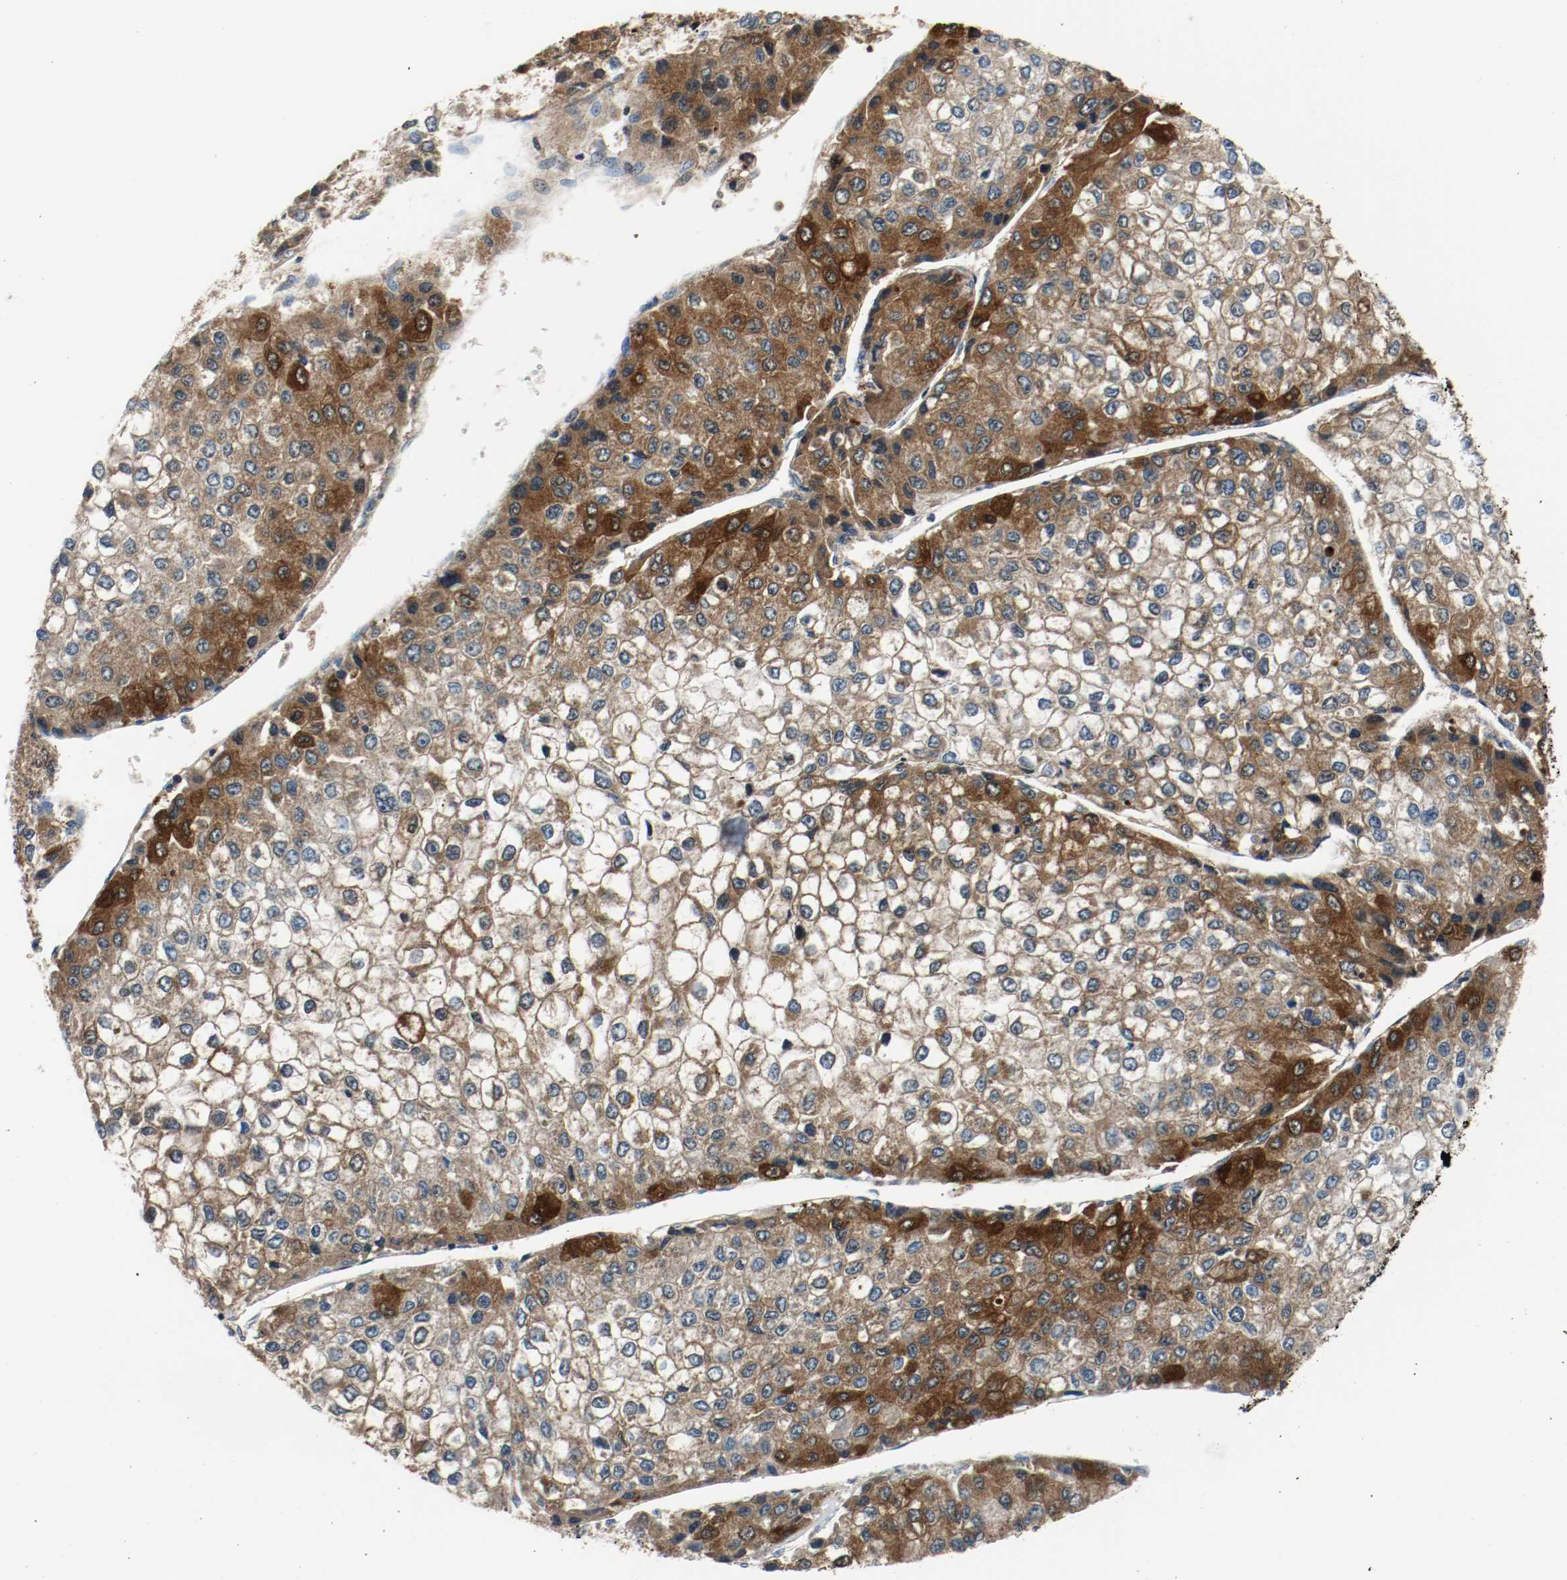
{"staining": {"intensity": "strong", "quantity": ">75%", "location": "cytoplasmic/membranous"}, "tissue": "liver cancer", "cell_type": "Tumor cells", "image_type": "cancer", "snomed": [{"axis": "morphology", "description": "Carcinoma, Hepatocellular, NOS"}, {"axis": "topography", "description": "Liver"}], "caption": "Approximately >75% of tumor cells in human liver cancer (hepatocellular carcinoma) show strong cytoplasmic/membranous protein expression as visualized by brown immunohistochemical staining.", "gene": "TXNRD1", "patient": {"sex": "female", "age": 66}}